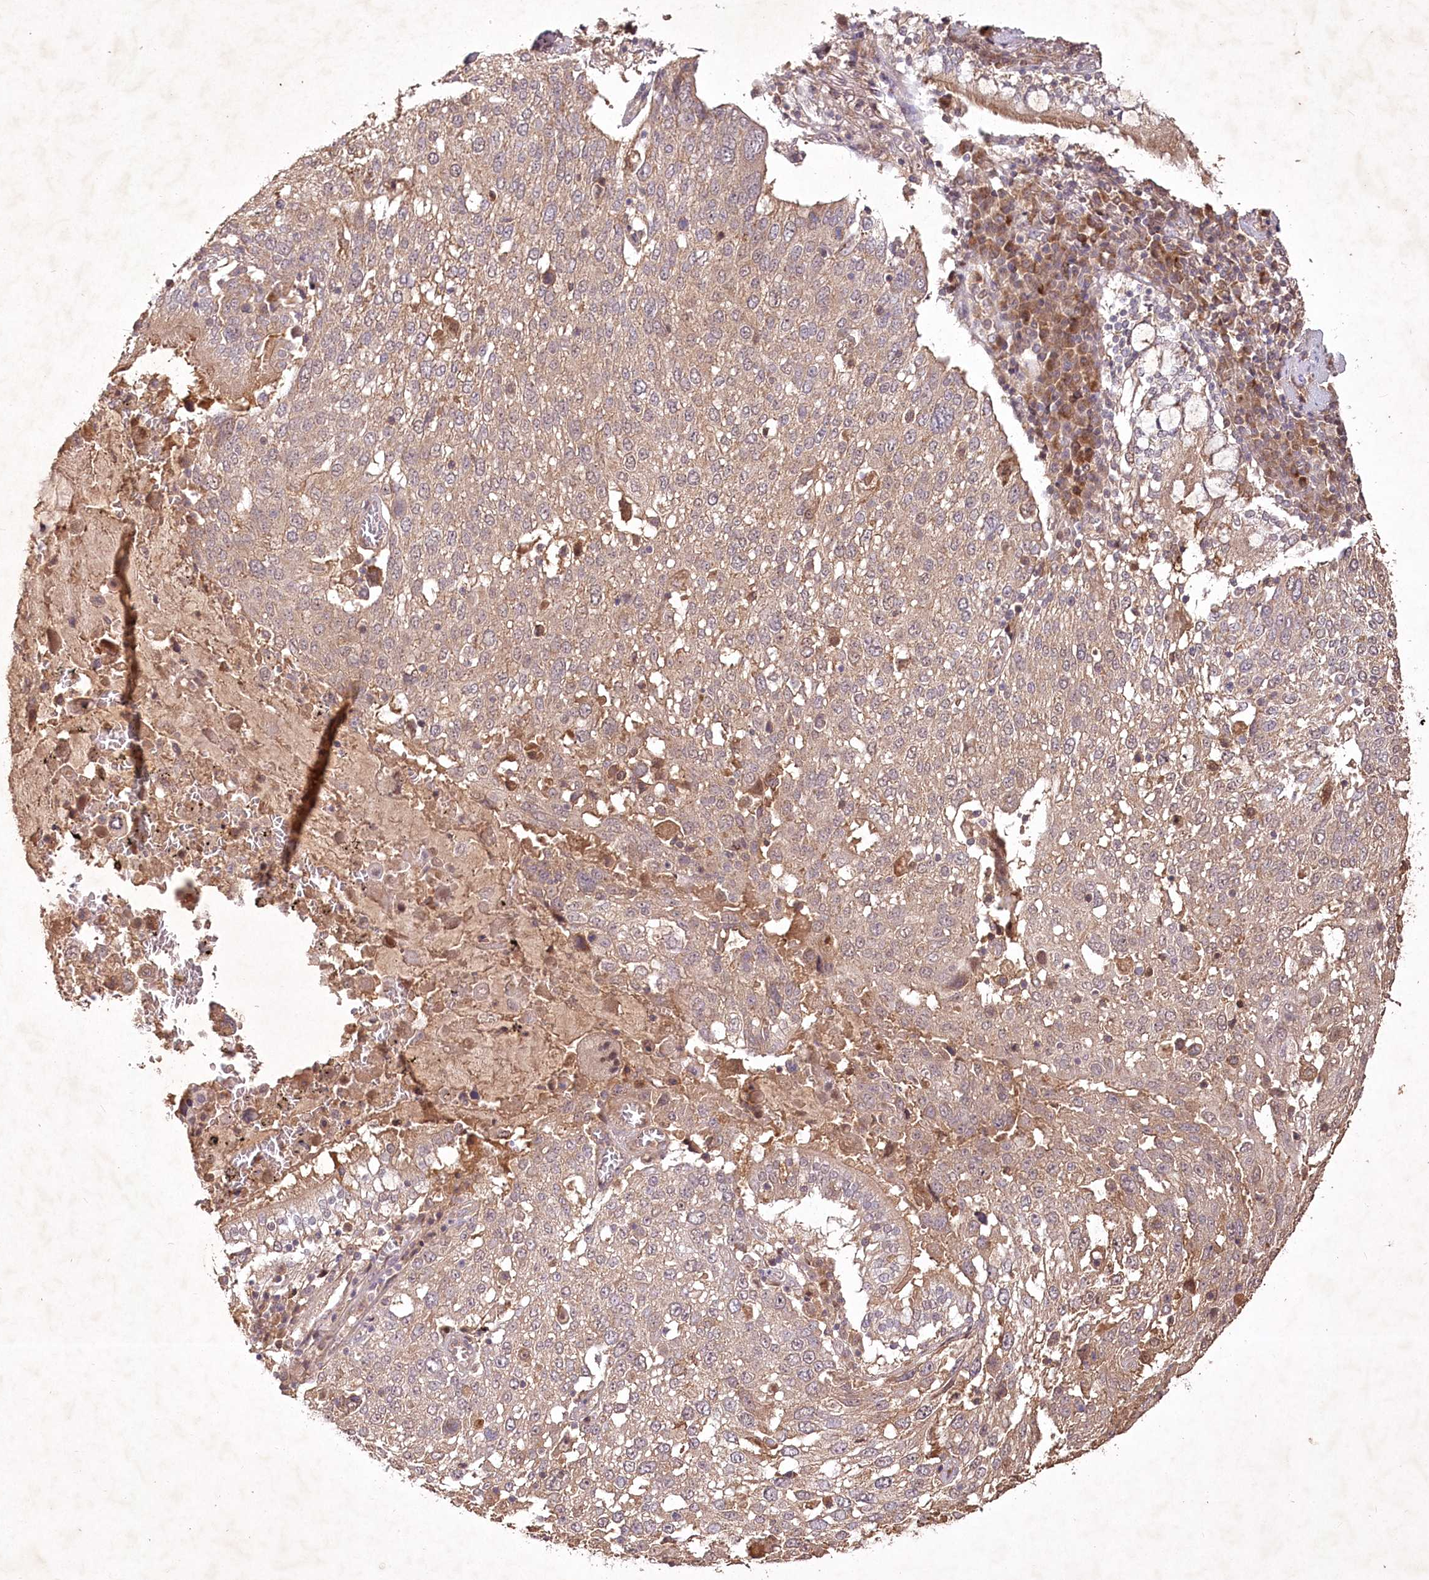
{"staining": {"intensity": "weak", "quantity": "25%-75%", "location": "cytoplasmic/membranous"}, "tissue": "lung cancer", "cell_type": "Tumor cells", "image_type": "cancer", "snomed": [{"axis": "morphology", "description": "Squamous cell carcinoma, NOS"}, {"axis": "topography", "description": "Lung"}], "caption": "Protein staining of lung cancer tissue shows weak cytoplasmic/membranous staining in about 25%-75% of tumor cells. Immunohistochemistry (ihc) stains the protein in brown and the nuclei are stained blue.", "gene": "IRAK1BP1", "patient": {"sex": "male", "age": 65}}